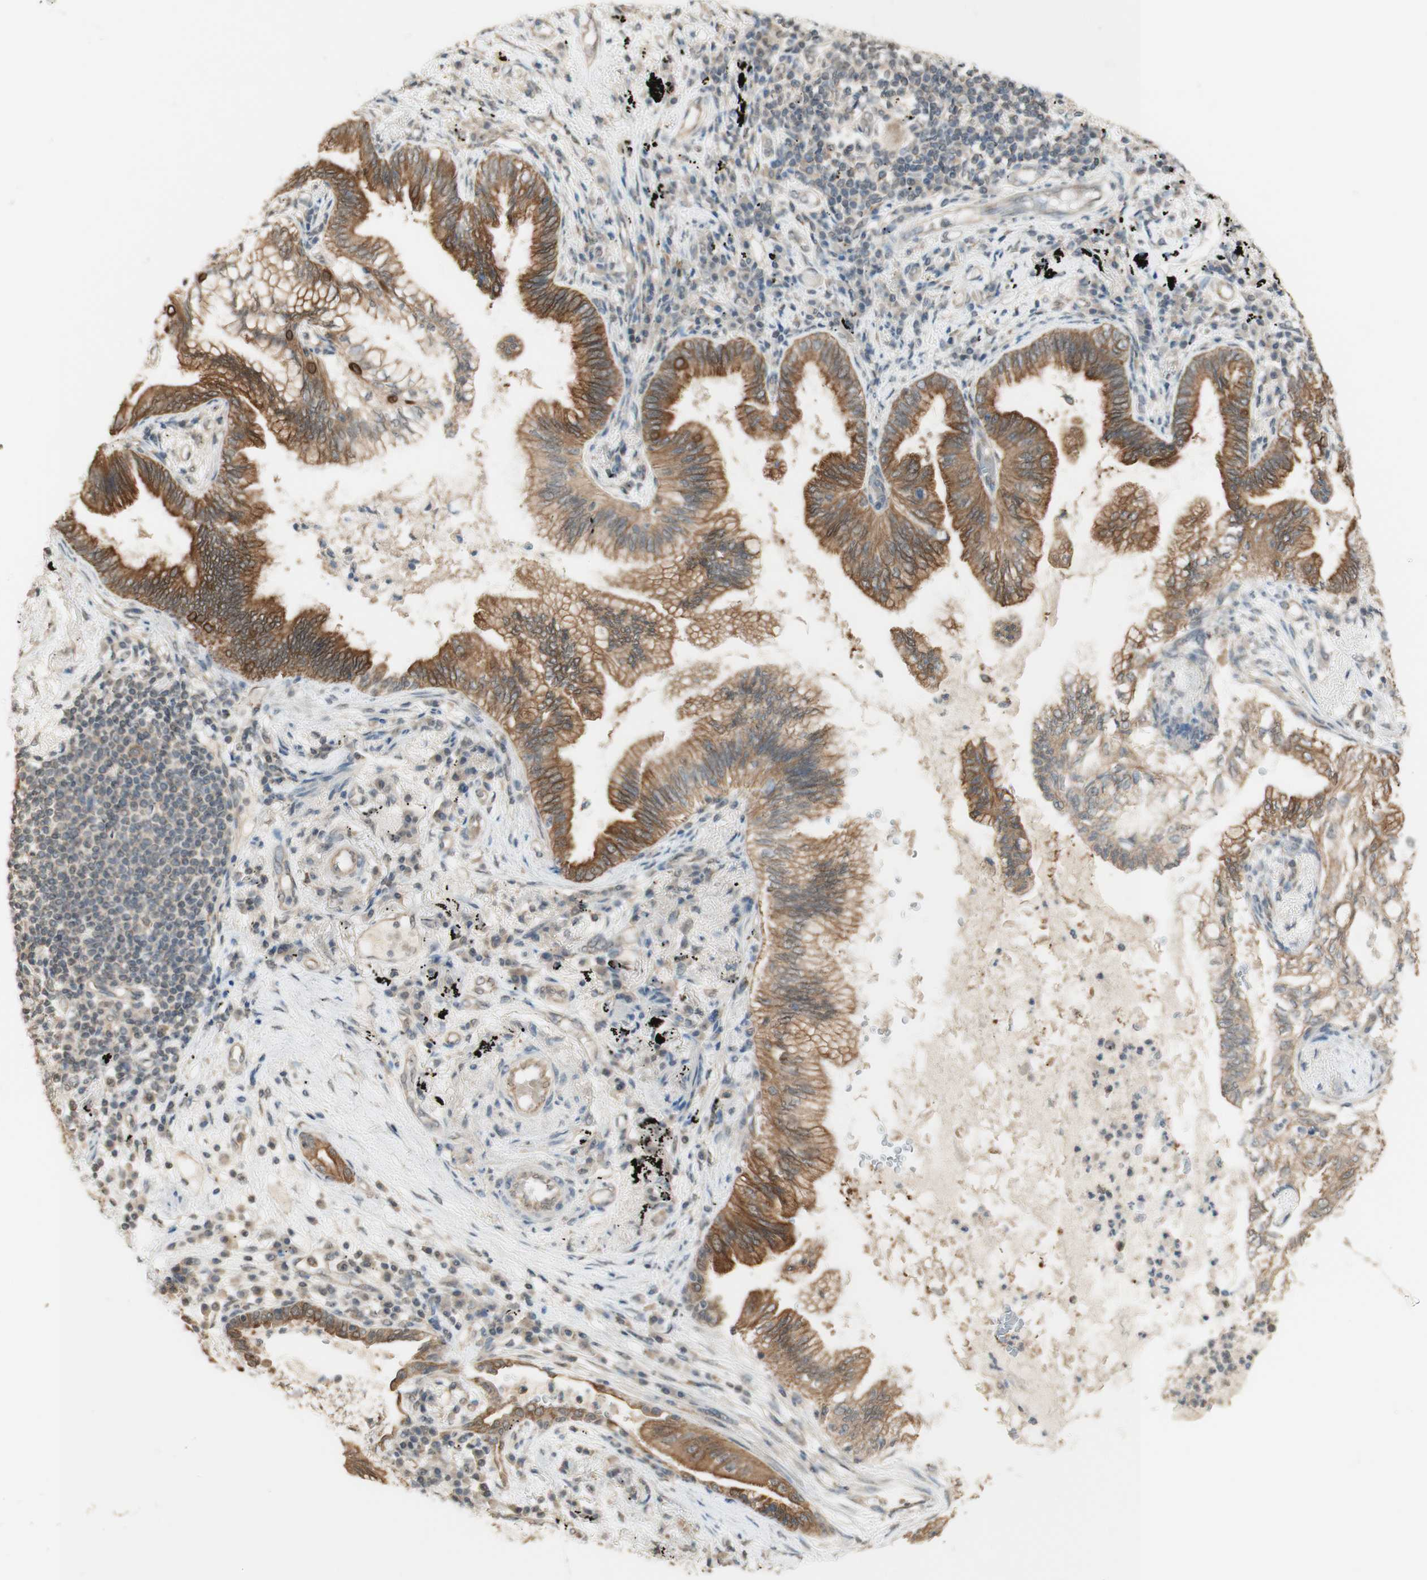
{"staining": {"intensity": "moderate", "quantity": ">75%", "location": "cytoplasmic/membranous"}, "tissue": "lung cancer", "cell_type": "Tumor cells", "image_type": "cancer", "snomed": [{"axis": "morphology", "description": "Normal tissue, NOS"}, {"axis": "morphology", "description": "Adenocarcinoma, NOS"}, {"axis": "topography", "description": "Bronchus"}, {"axis": "topography", "description": "Lung"}], "caption": "Lung adenocarcinoma stained with a protein marker demonstrates moderate staining in tumor cells.", "gene": "SPINT2", "patient": {"sex": "female", "age": 70}}